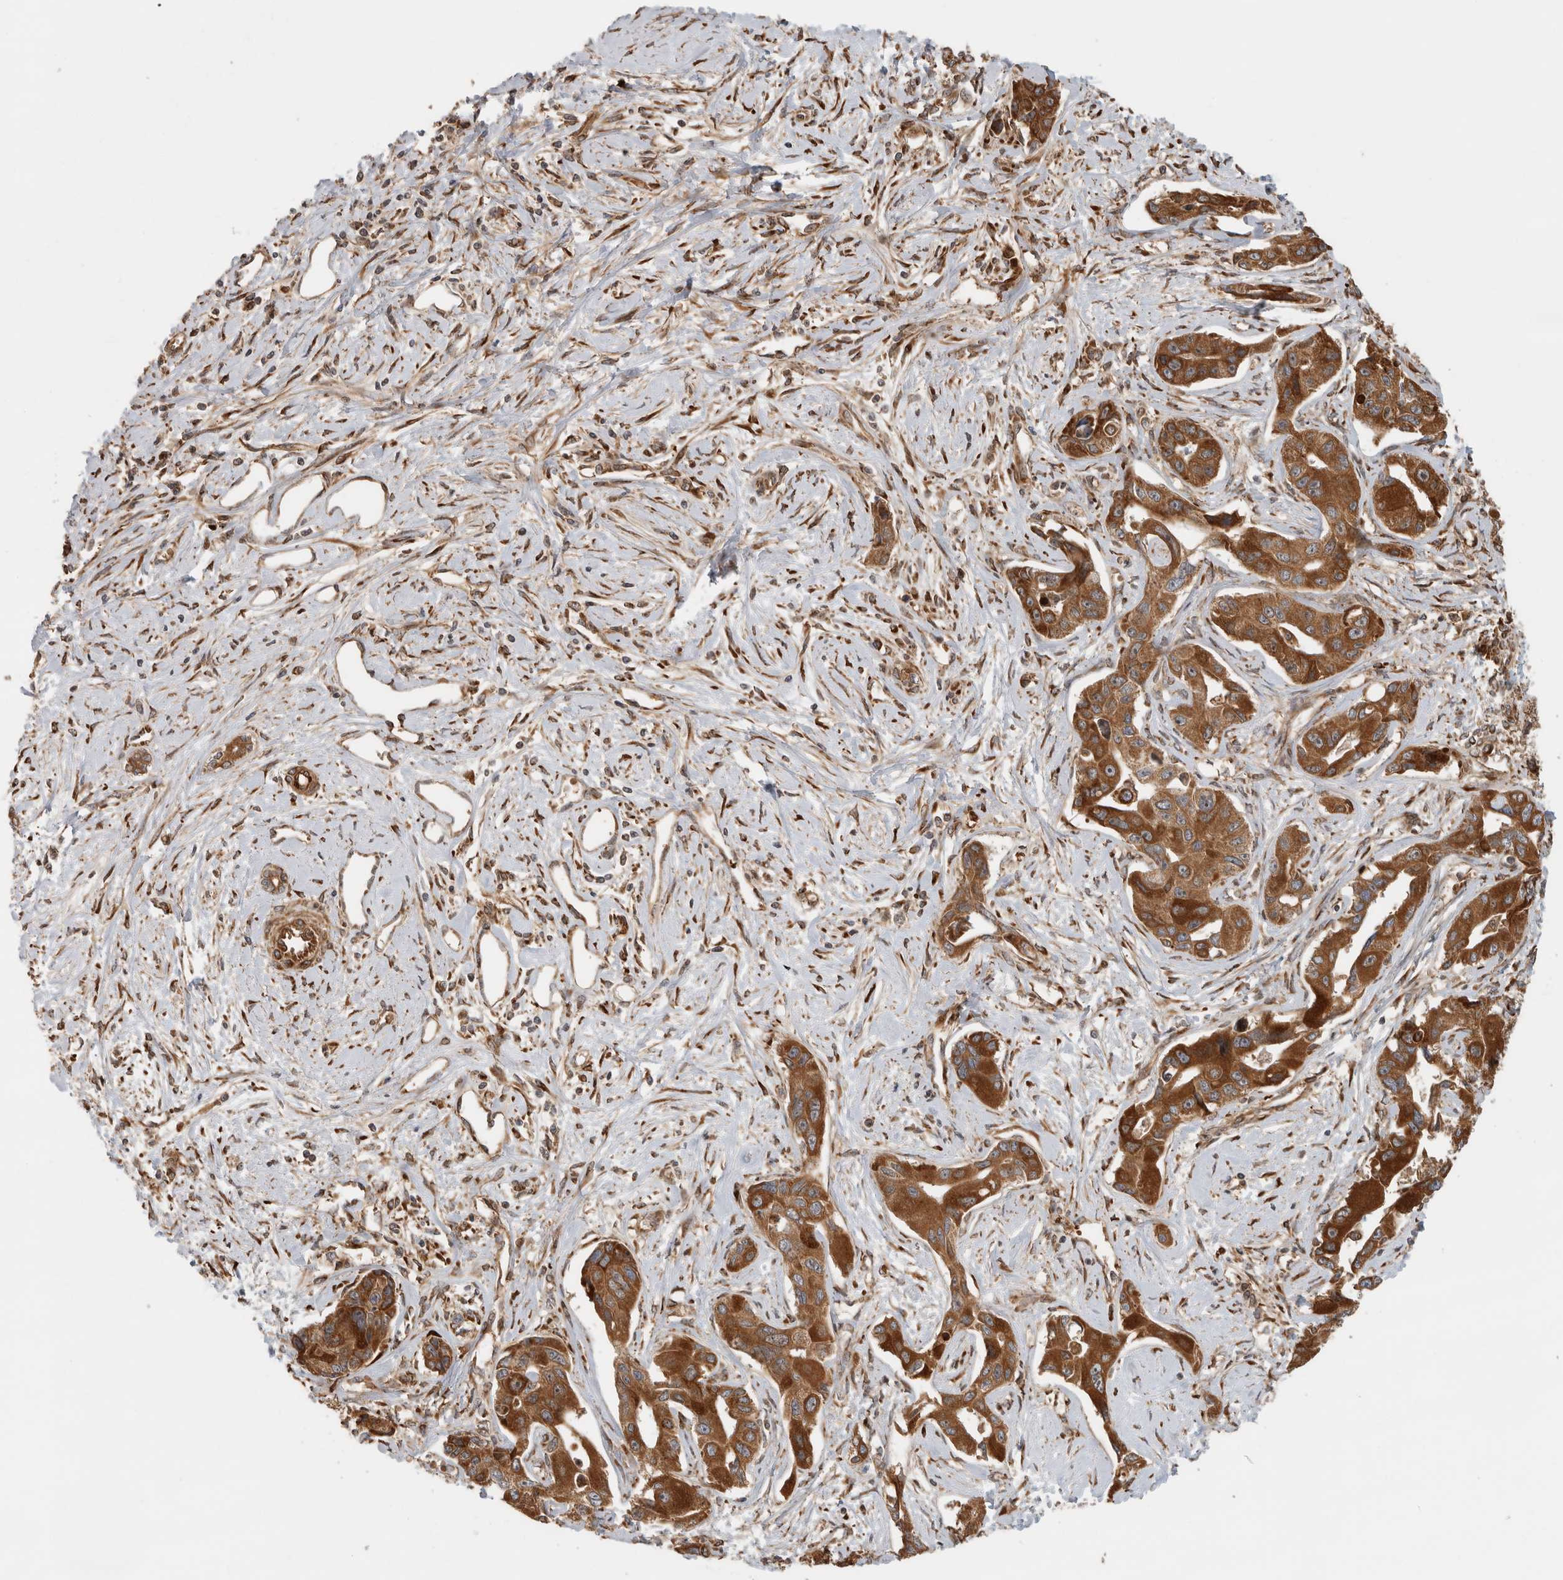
{"staining": {"intensity": "strong", "quantity": ">75%", "location": "cytoplasmic/membranous"}, "tissue": "liver cancer", "cell_type": "Tumor cells", "image_type": "cancer", "snomed": [{"axis": "morphology", "description": "Cholangiocarcinoma"}, {"axis": "topography", "description": "Liver"}], "caption": "IHC staining of liver cancer (cholangiocarcinoma), which shows high levels of strong cytoplasmic/membranous staining in approximately >75% of tumor cells indicating strong cytoplasmic/membranous protein staining. The staining was performed using DAB (3,3'-diaminobenzidine) (brown) for protein detection and nuclei were counterstained in hematoxylin (blue).", "gene": "TUBD1", "patient": {"sex": "male", "age": 59}}